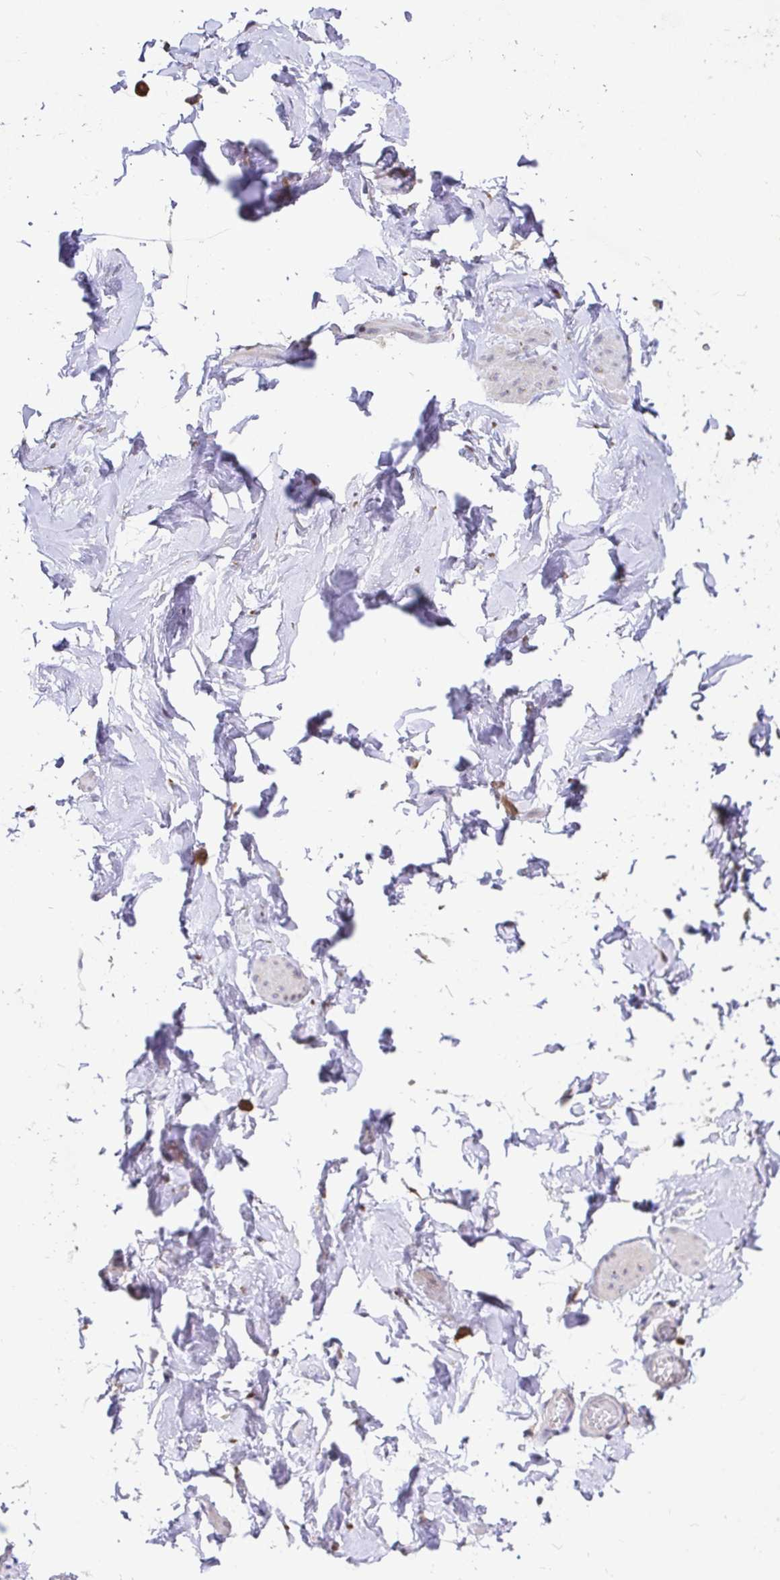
{"staining": {"intensity": "negative", "quantity": "none", "location": "none"}, "tissue": "adipose tissue", "cell_type": "Adipocytes", "image_type": "normal", "snomed": [{"axis": "morphology", "description": "Normal tissue, NOS"}, {"axis": "topography", "description": "Epididymis, spermatic cord, NOS"}, {"axis": "topography", "description": "Epididymis"}, {"axis": "topography", "description": "Peripheral nerve tissue"}], "caption": "High power microscopy photomicrograph of an immunohistochemistry image of normal adipose tissue, revealing no significant positivity in adipocytes.", "gene": "ELP1", "patient": {"sex": "male", "age": 29}}